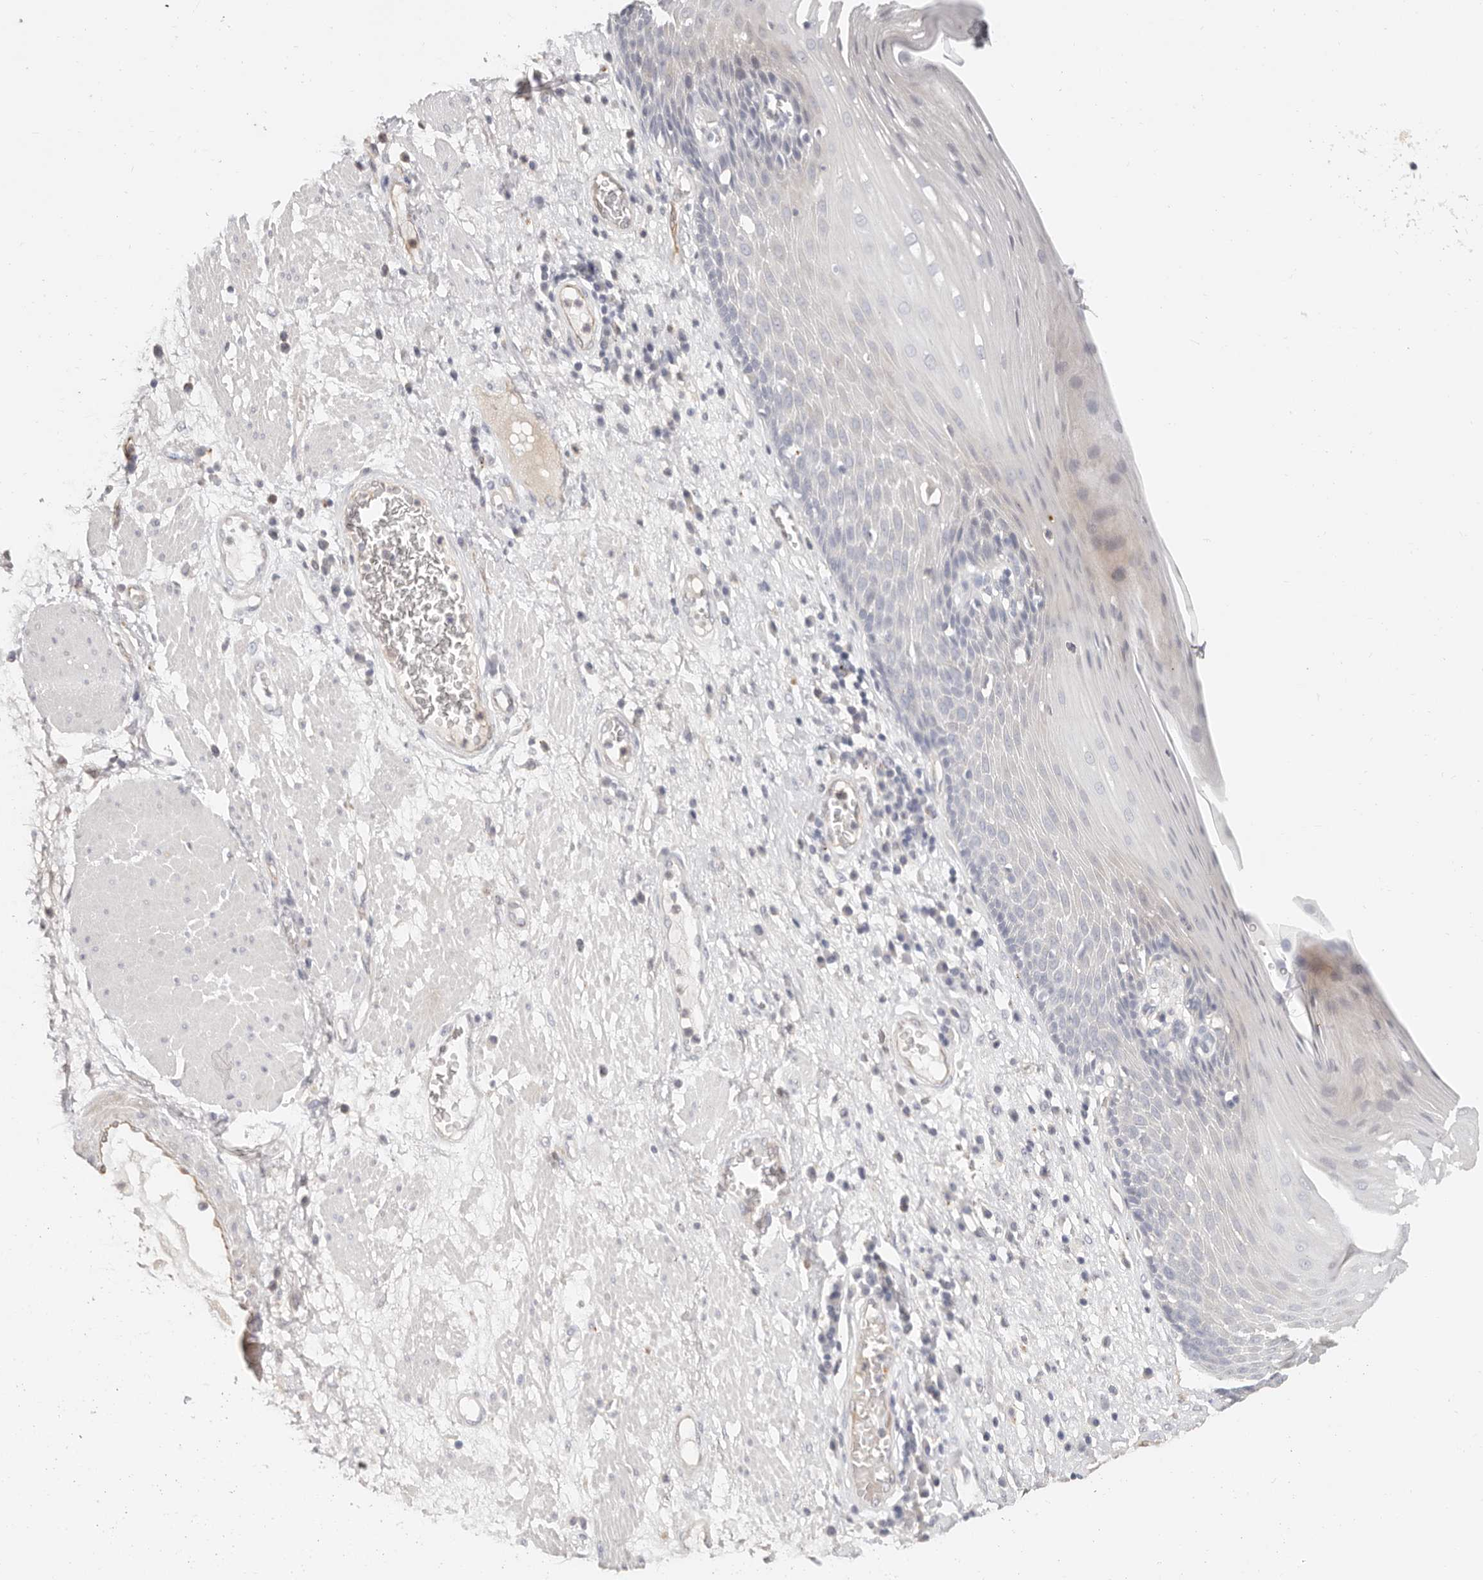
{"staining": {"intensity": "negative", "quantity": "none", "location": "none"}, "tissue": "esophagus", "cell_type": "Squamous epithelial cells", "image_type": "normal", "snomed": [{"axis": "morphology", "description": "Normal tissue, NOS"}, {"axis": "morphology", "description": "Adenocarcinoma, NOS"}, {"axis": "topography", "description": "Esophagus"}], "caption": "The micrograph shows no significant expression in squamous epithelial cells of esophagus. (DAB (3,3'-diaminobenzidine) IHC visualized using brightfield microscopy, high magnification).", "gene": "ZRANB1", "patient": {"sex": "male", "age": 62}}